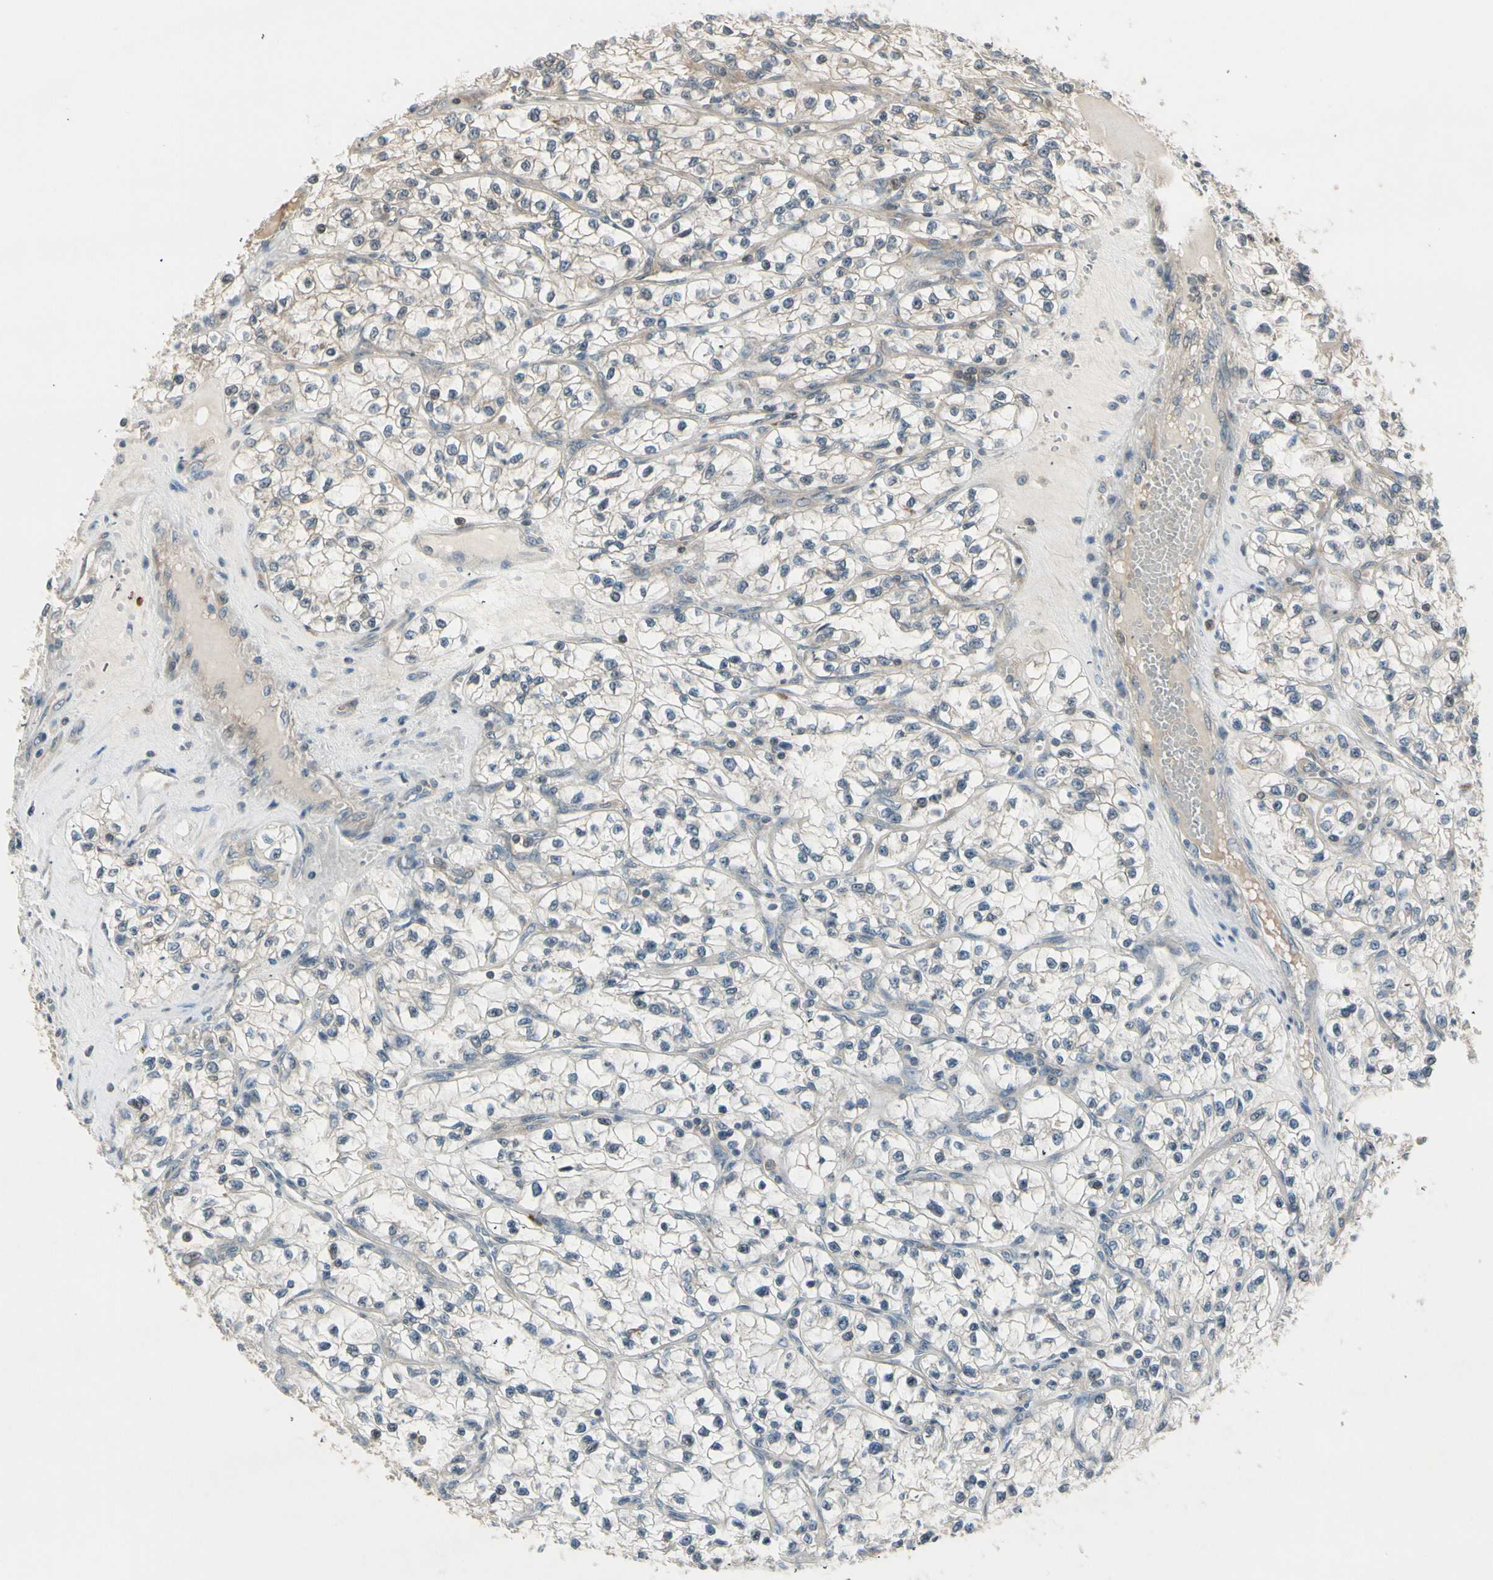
{"staining": {"intensity": "negative", "quantity": "none", "location": "none"}, "tissue": "renal cancer", "cell_type": "Tumor cells", "image_type": "cancer", "snomed": [{"axis": "morphology", "description": "Adenocarcinoma, NOS"}, {"axis": "topography", "description": "Kidney"}], "caption": "Immunohistochemical staining of human adenocarcinoma (renal) reveals no significant staining in tumor cells. The staining was performed using DAB (3,3'-diaminobenzidine) to visualize the protein expression in brown, while the nuclei were stained in blue with hematoxylin (Magnification: 20x).", "gene": "OXSR1", "patient": {"sex": "female", "age": 57}}